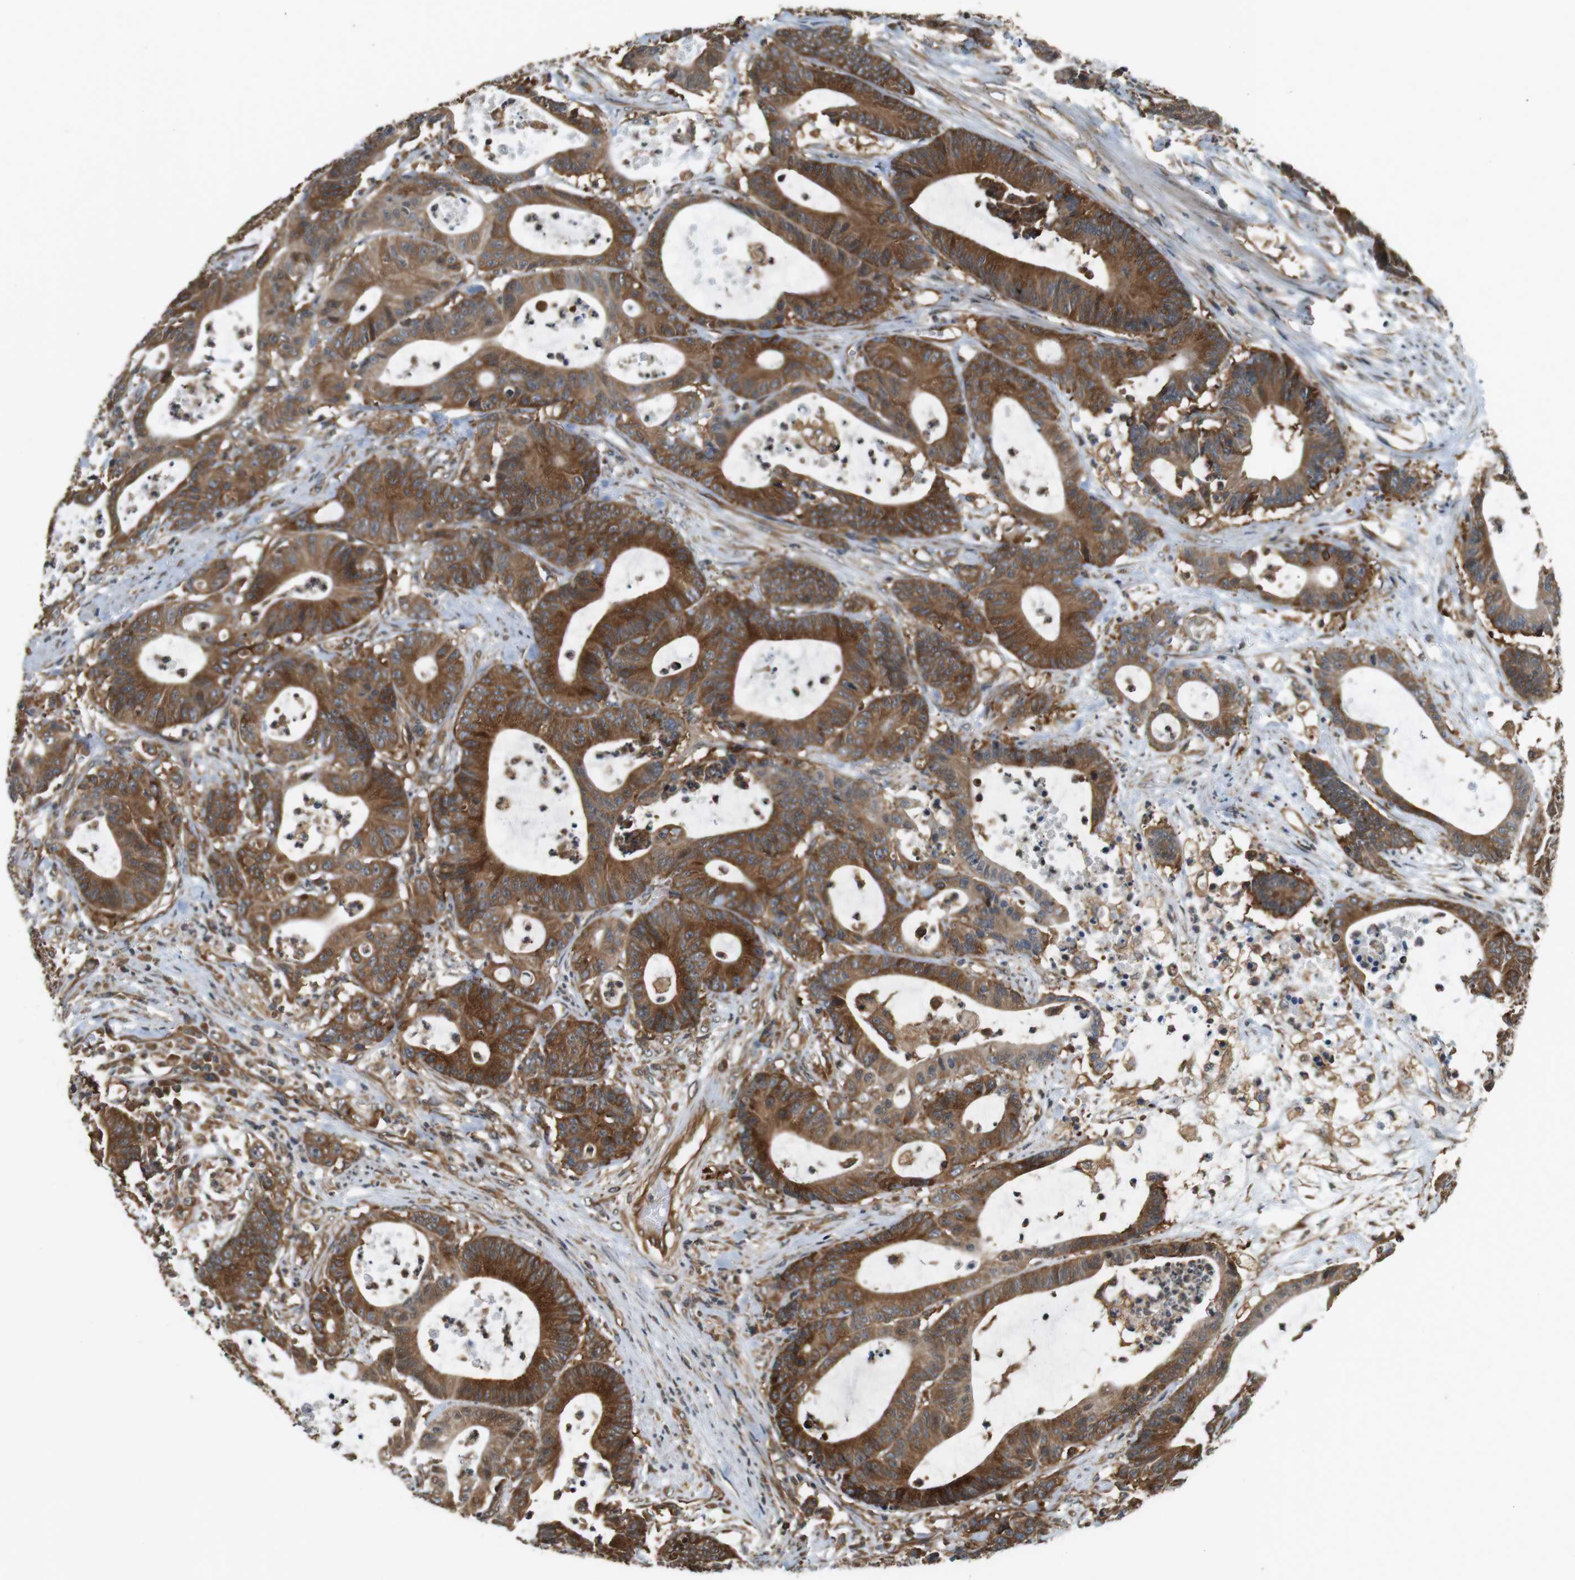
{"staining": {"intensity": "moderate", "quantity": ">75%", "location": "cytoplasmic/membranous"}, "tissue": "colorectal cancer", "cell_type": "Tumor cells", "image_type": "cancer", "snomed": [{"axis": "morphology", "description": "Adenocarcinoma, NOS"}, {"axis": "topography", "description": "Colon"}], "caption": "Human colorectal adenocarcinoma stained for a protein (brown) displays moderate cytoplasmic/membranous positive staining in approximately >75% of tumor cells.", "gene": "PA2G4", "patient": {"sex": "female", "age": 84}}